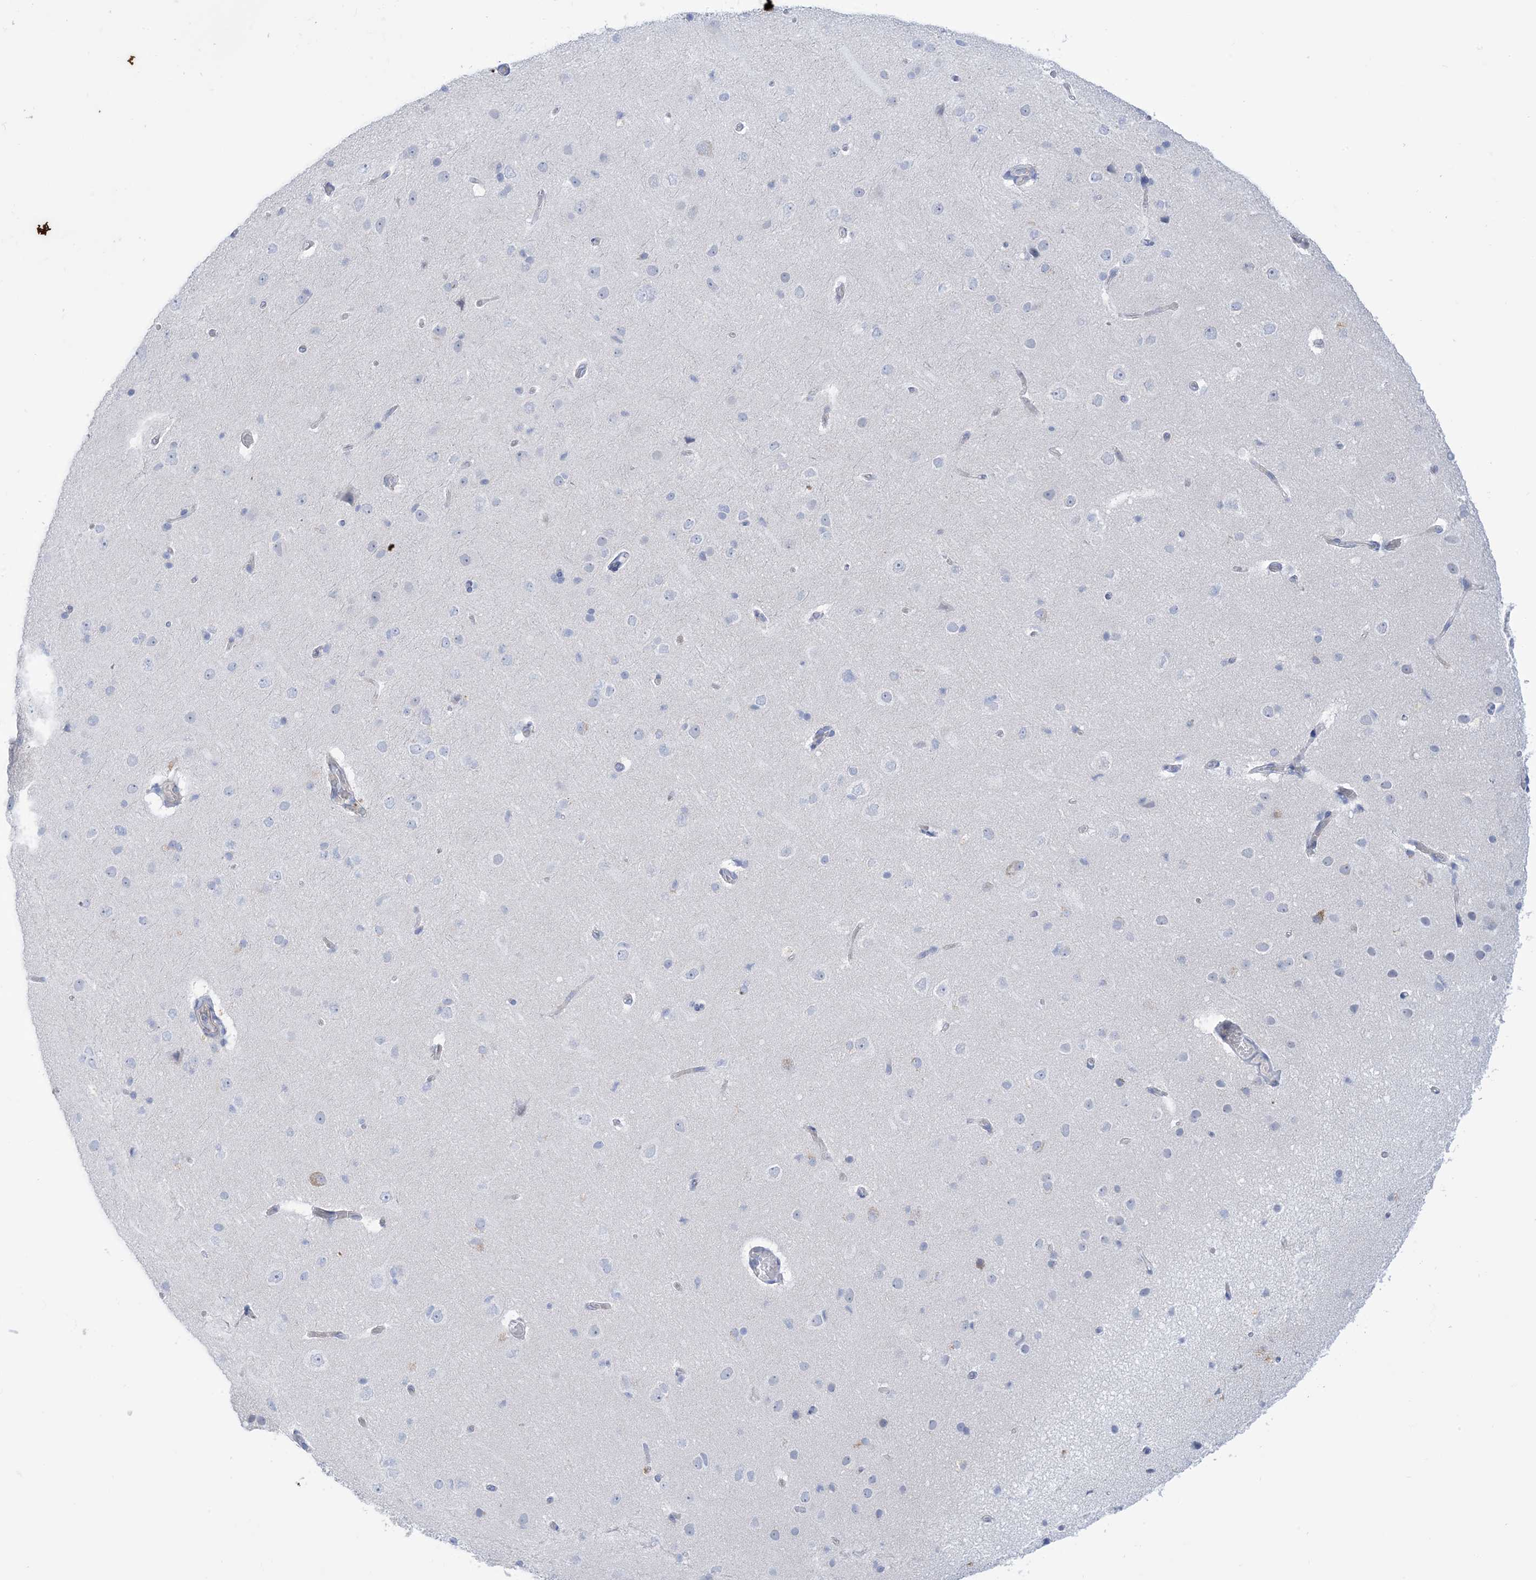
{"staining": {"intensity": "negative", "quantity": "none", "location": "none"}, "tissue": "cerebral cortex", "cell_type": "Endothelial cells", "image_type": "normal", "snomed": [{"axis": "morphology", "description": "Normal tissue, NOS"}, {"axis": "topography", "description": "Cerebral cortex"}], "caption": "Immunohistochemistry (IHC) of normal cerebral cortex demonstrates no expression in endothelial cells. (DAB IHC, high magnification).", "gene": "ATP11C", "patient": {"sex": "male", "age": 34}}